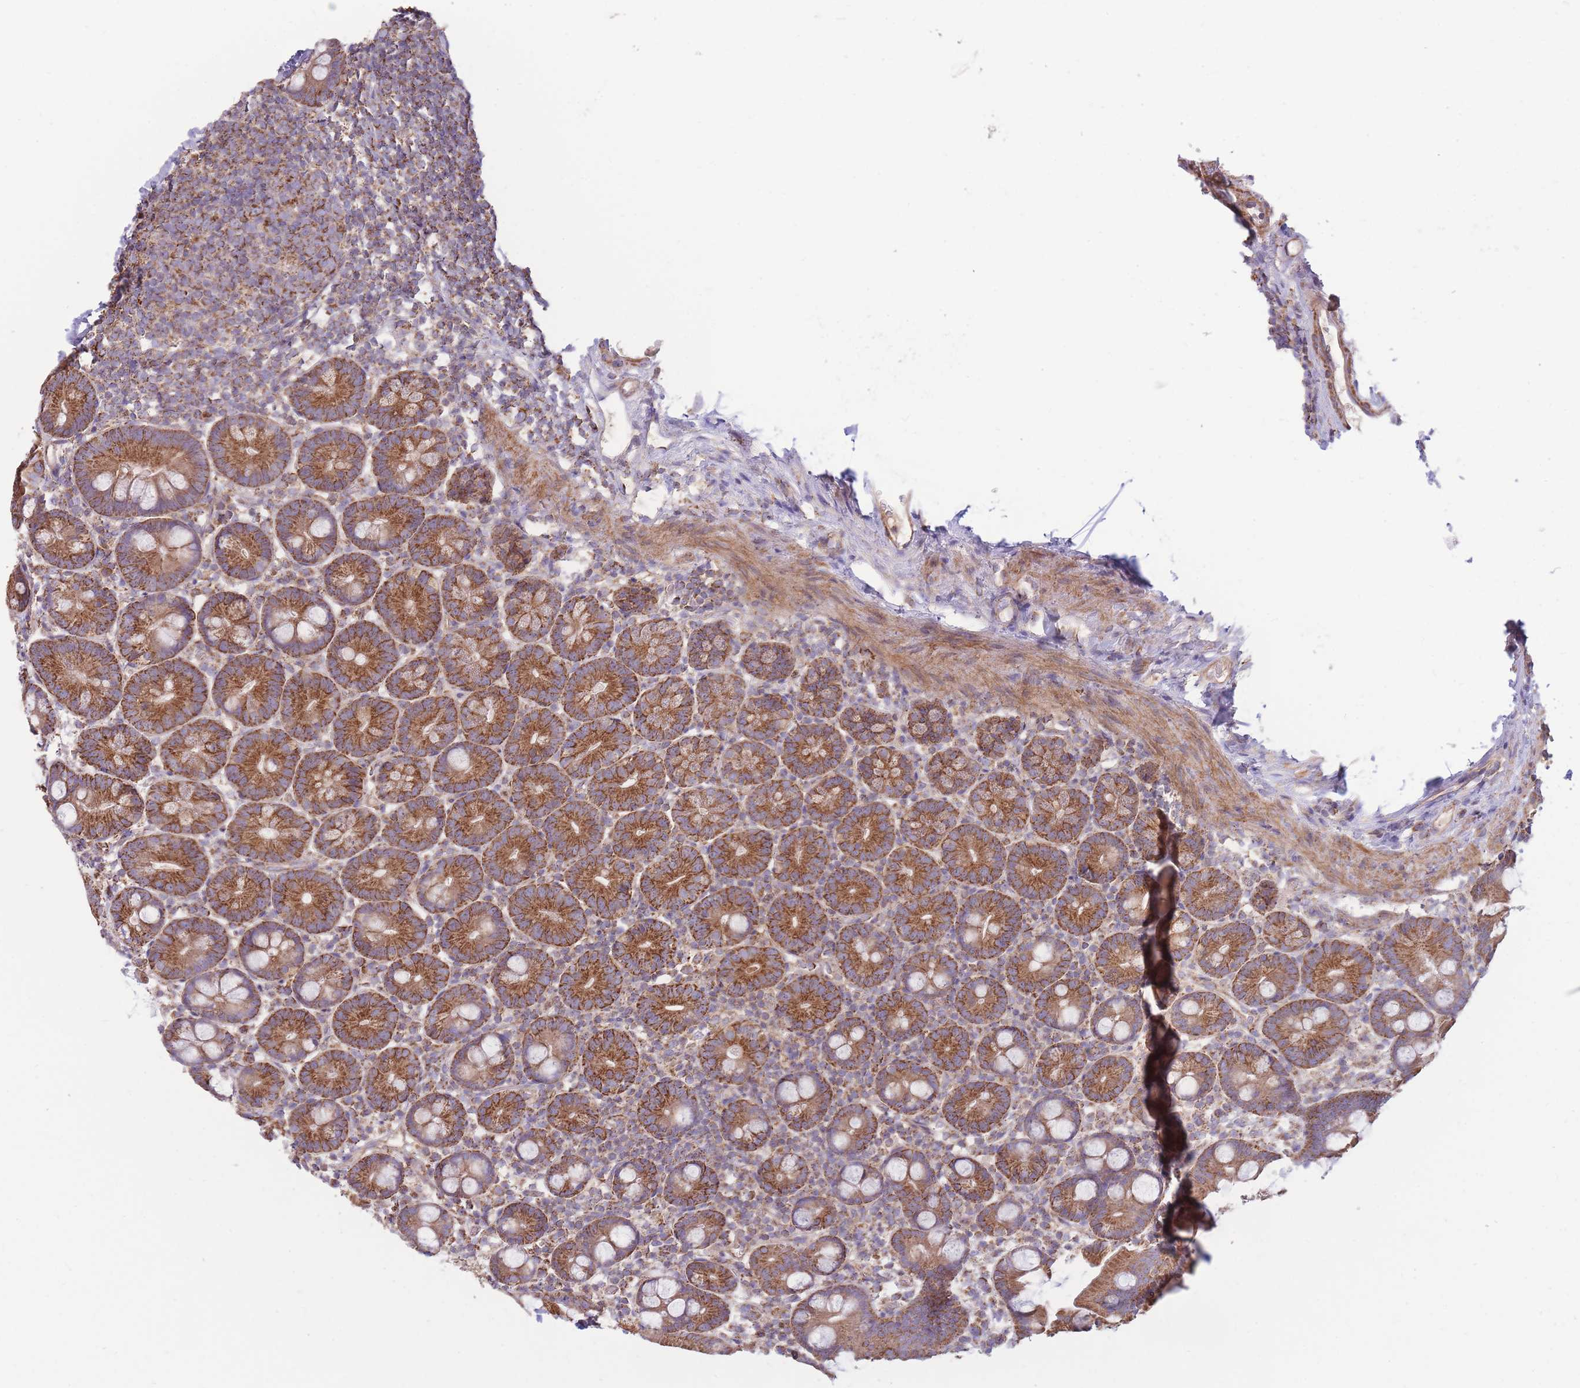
{"staining": {"intensity": "strong", "quantity": ">75%", "location": "cytoplasmic/membranous"}, "tissue": "small intestine", "cell_type": "Glandular cells", "image_type": "normal", "snomed": [{"axis": "morphology", "description": "Normal tissue, NOS"}, {"axis": "topography", "description": "Small intestine"}], "caption": "Protein staining of benign small intestine displays strong cytoplasmic/membranous expression in approximately >75% of glandular cells.", "gene": "KIF16B", "patient": {"sex": "female", "age": 68}}